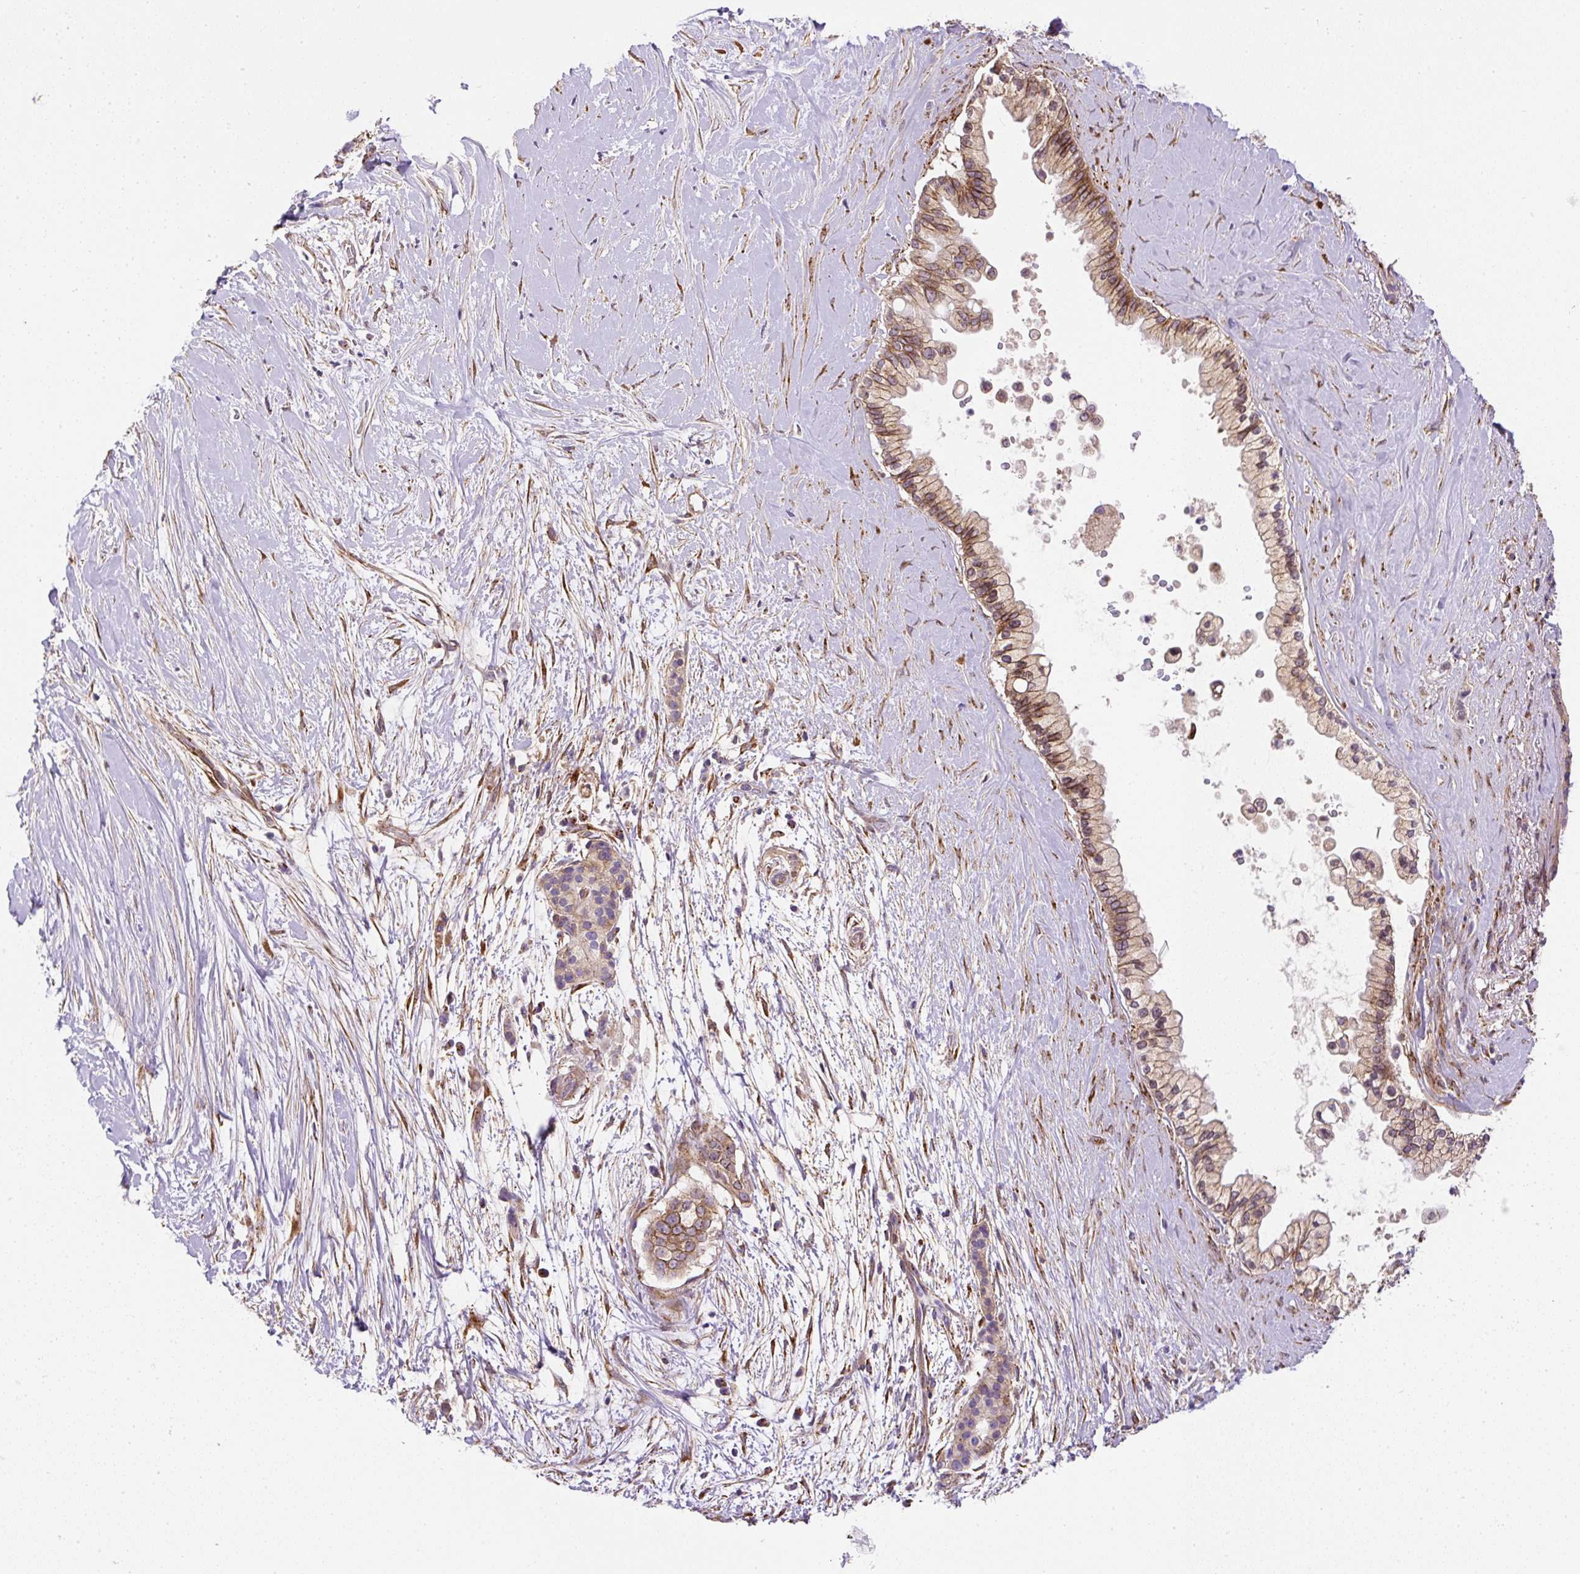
{"staining": {"intensity": "moderate", "quantity": ">75%", "location": "cytoplasmic/membranous"}, "tissue": "pancreatic cancer", "cell_type": "Tumor cells", "image_type": "cancer", "snomed": [{"axis": "morphology", "description": "Adenocarcinoma, NOS"}, {"axis": "topography", "description": "Pancreas"}], "caption": "There is medium levels of moderate cytoplasmic/membranous staining in tumor cells of adenocarcinoma (pancreatic), as demonstrated by immunohistochemical staining (brown color).", "gene": "RNF170", "patient": {"sex": "female", "age": 69}}